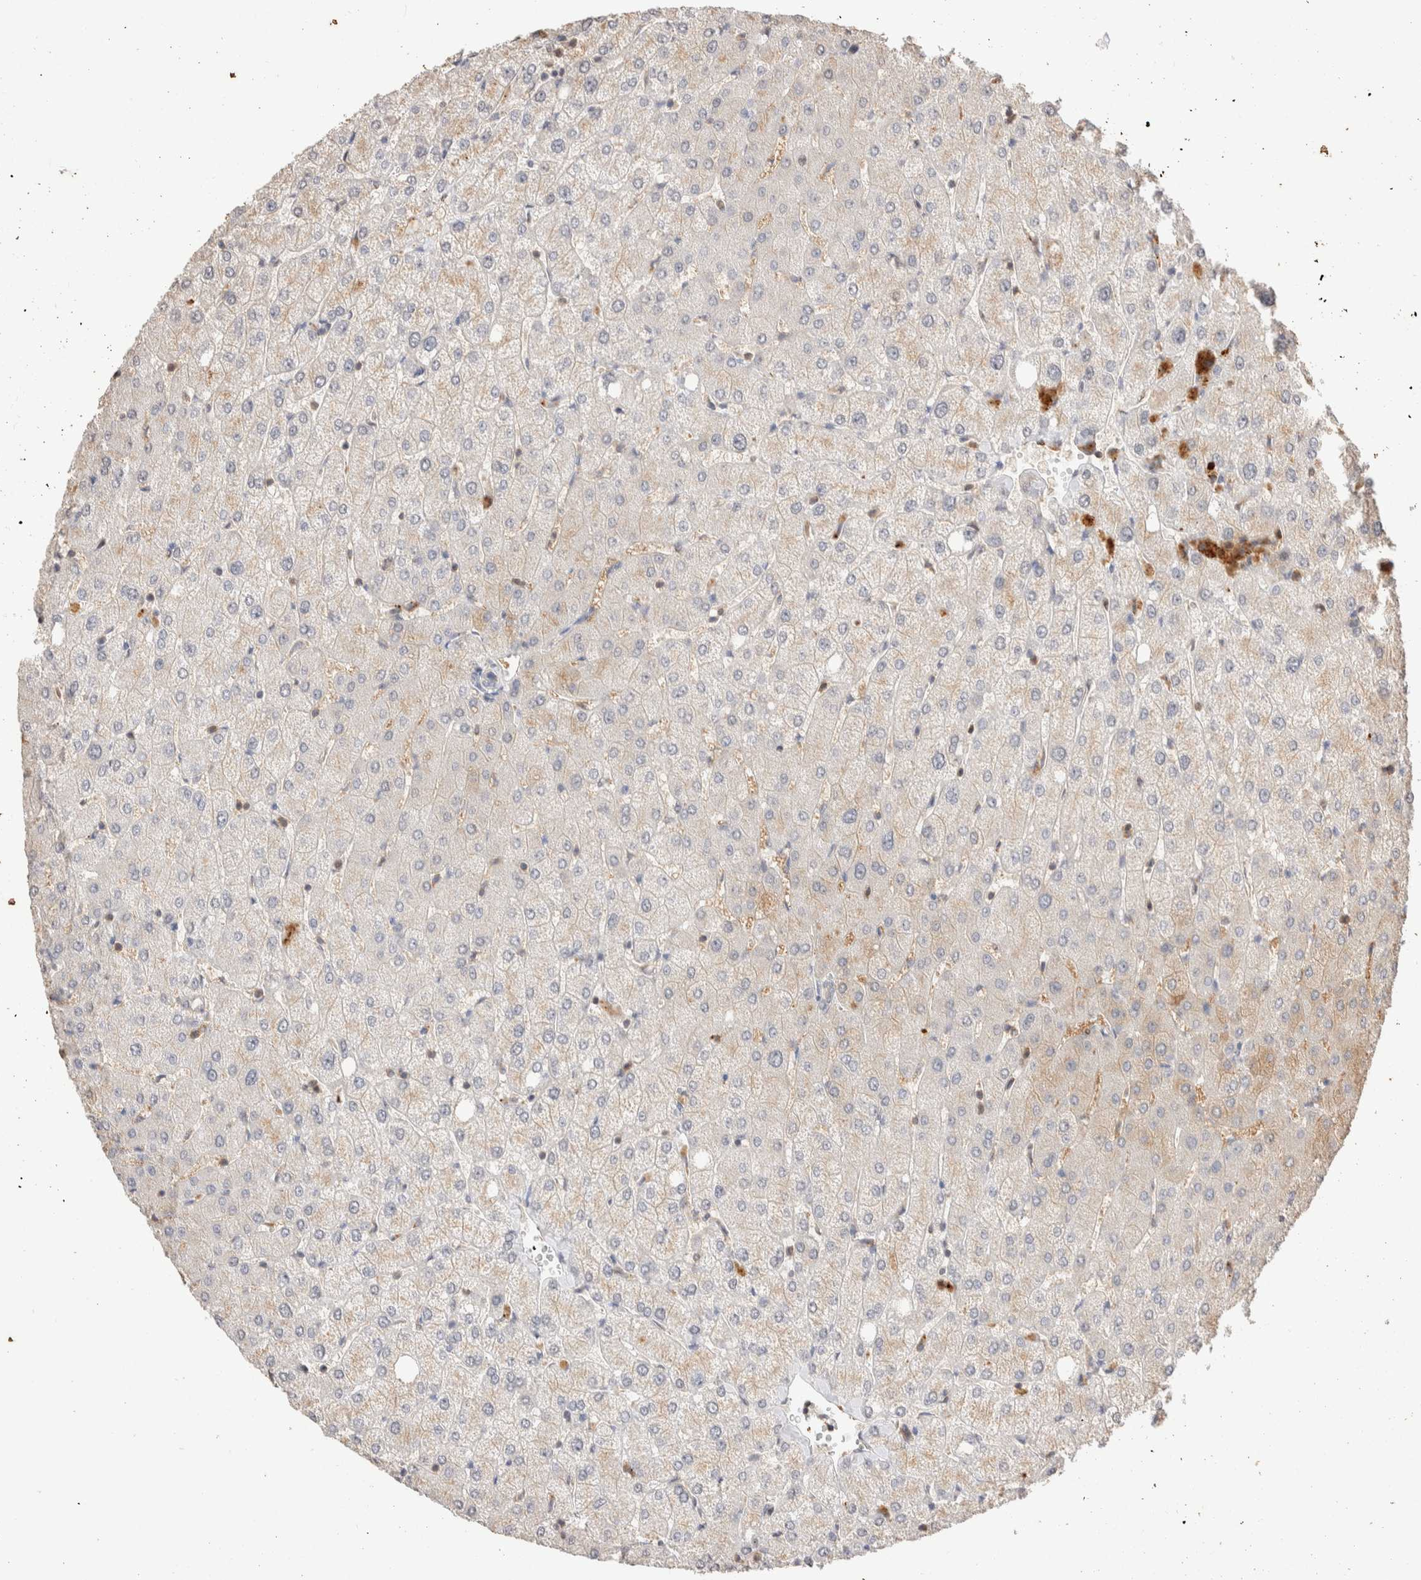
{"staining": {"intensity": "negative", "quantity": "none", "location": "none"}, "tissue": "liver", "cell_type": "Cholangiocytes", "image_type": "normal", "snomed": [{"axis": "morphology", "description": "Normal tissue, NOS"}, {"axis": "topography", "description": "Liver"}], "caption": "A high-resolution image shows immunohistochemistry staining of unremarkable liver, which exhibits no significant expression in cholangiocytes. (Immunohistochemistry, brightfield microscopy, high magnification).", "gene": "NSMAF", "patient": {"sex": "female", "age": 54}}